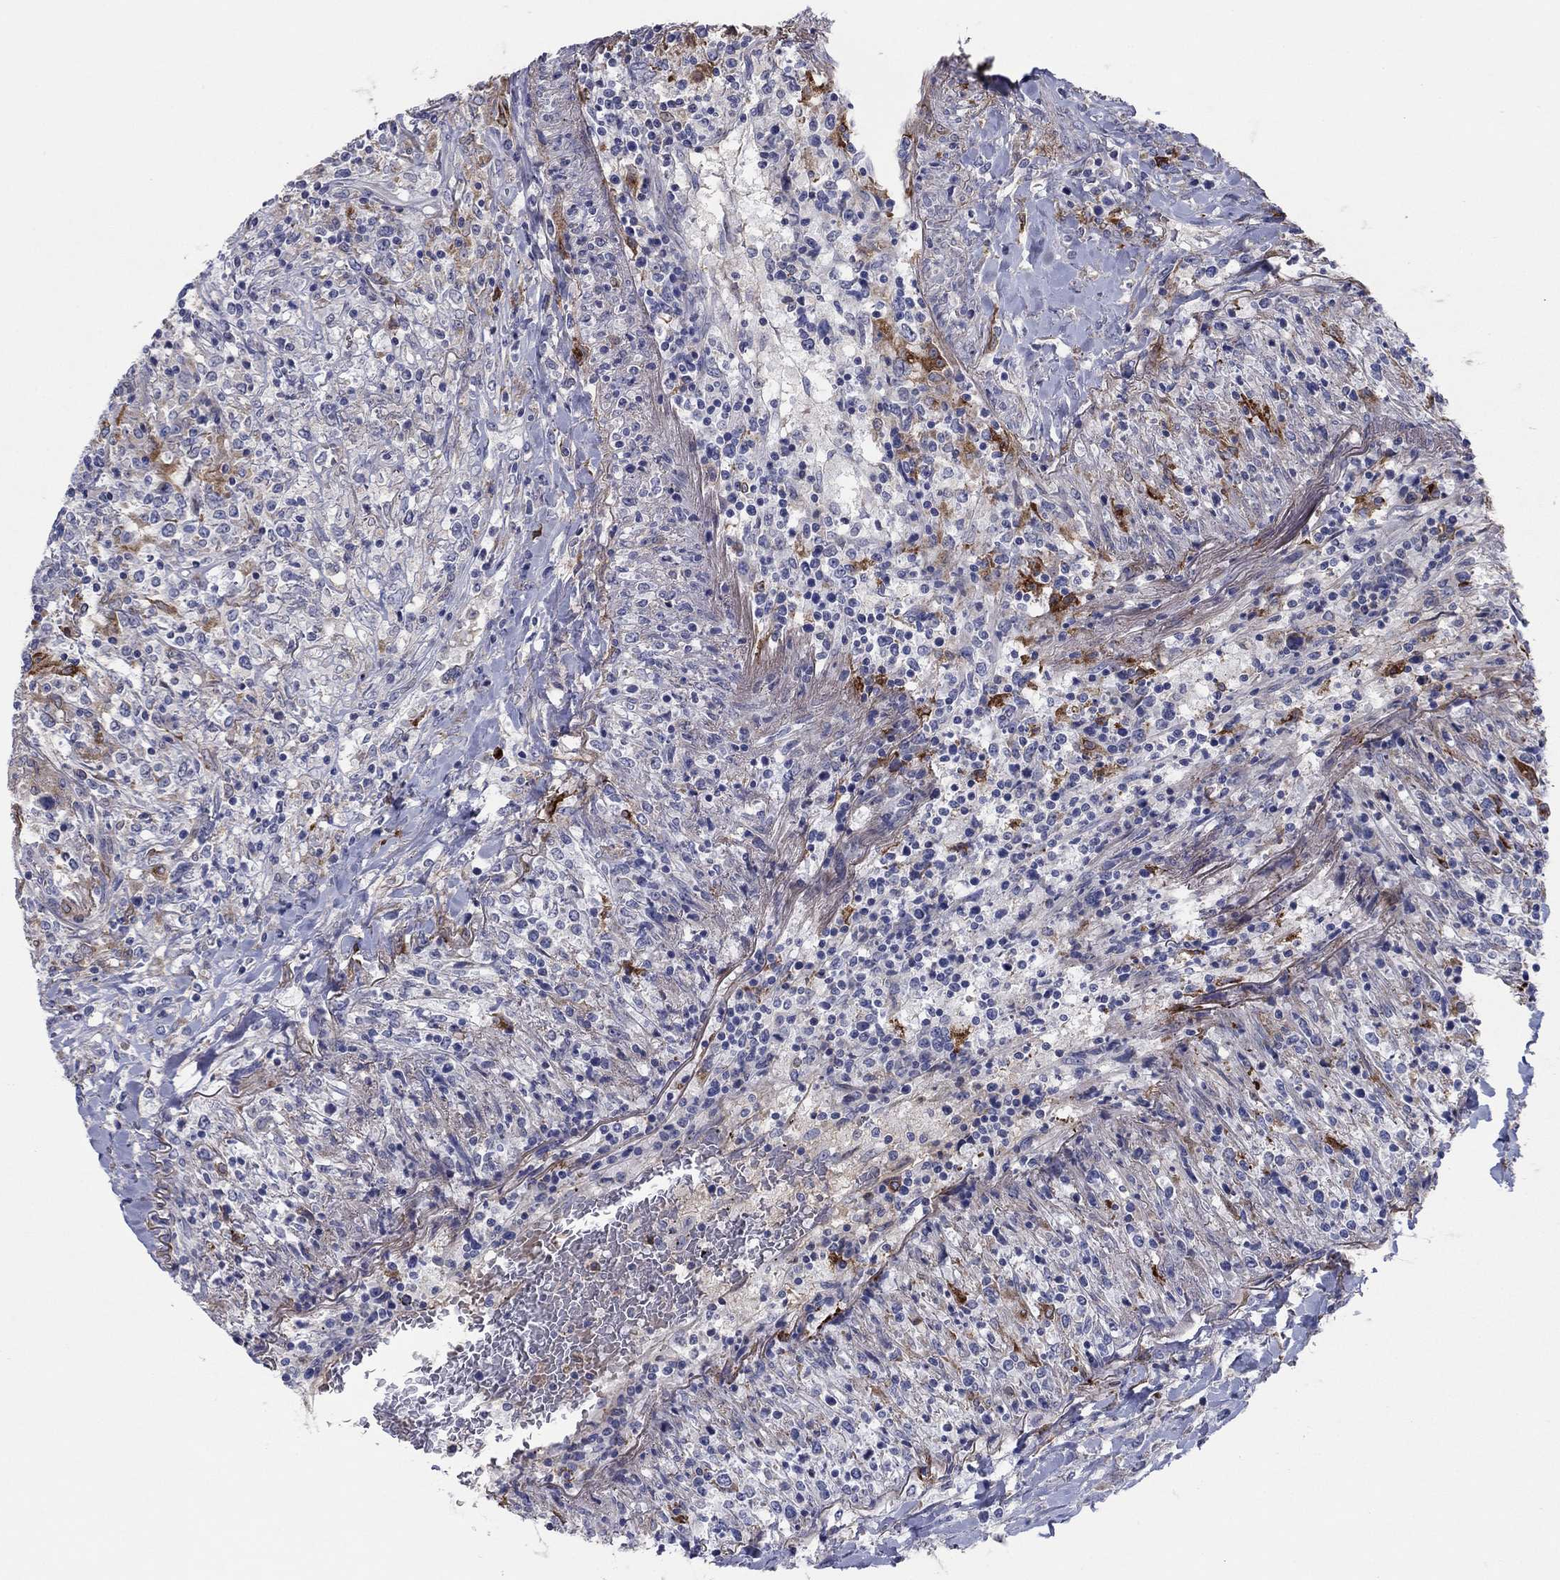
{"staining": {"intensity": "negative", "quantity": "none", "location": "none"}, "tissue": "lymphoma", "cell_type": "Tumor cells", "image_type": "cancer", "snomed": [{"axis": "morphology", "description": "Malignant lymphoma, non-Hodgkin's type, High grade"}, {"axis": "topography", "description": "Lung"}], "caption": "Immunohistochemistry (IHC) photomicrograph of high-grade malignant lymphoma, non-Hodgkin's type stained for a protein (brown), which shows no staining in tumor cells. The staining was performed using DAB to visualize the protein expression in brown, while the nuclei were stained in blue with hematoxylin (Magnification: 20x).", "gene": "PTGDS", "patient": {"sex": "male", "age": 79}}